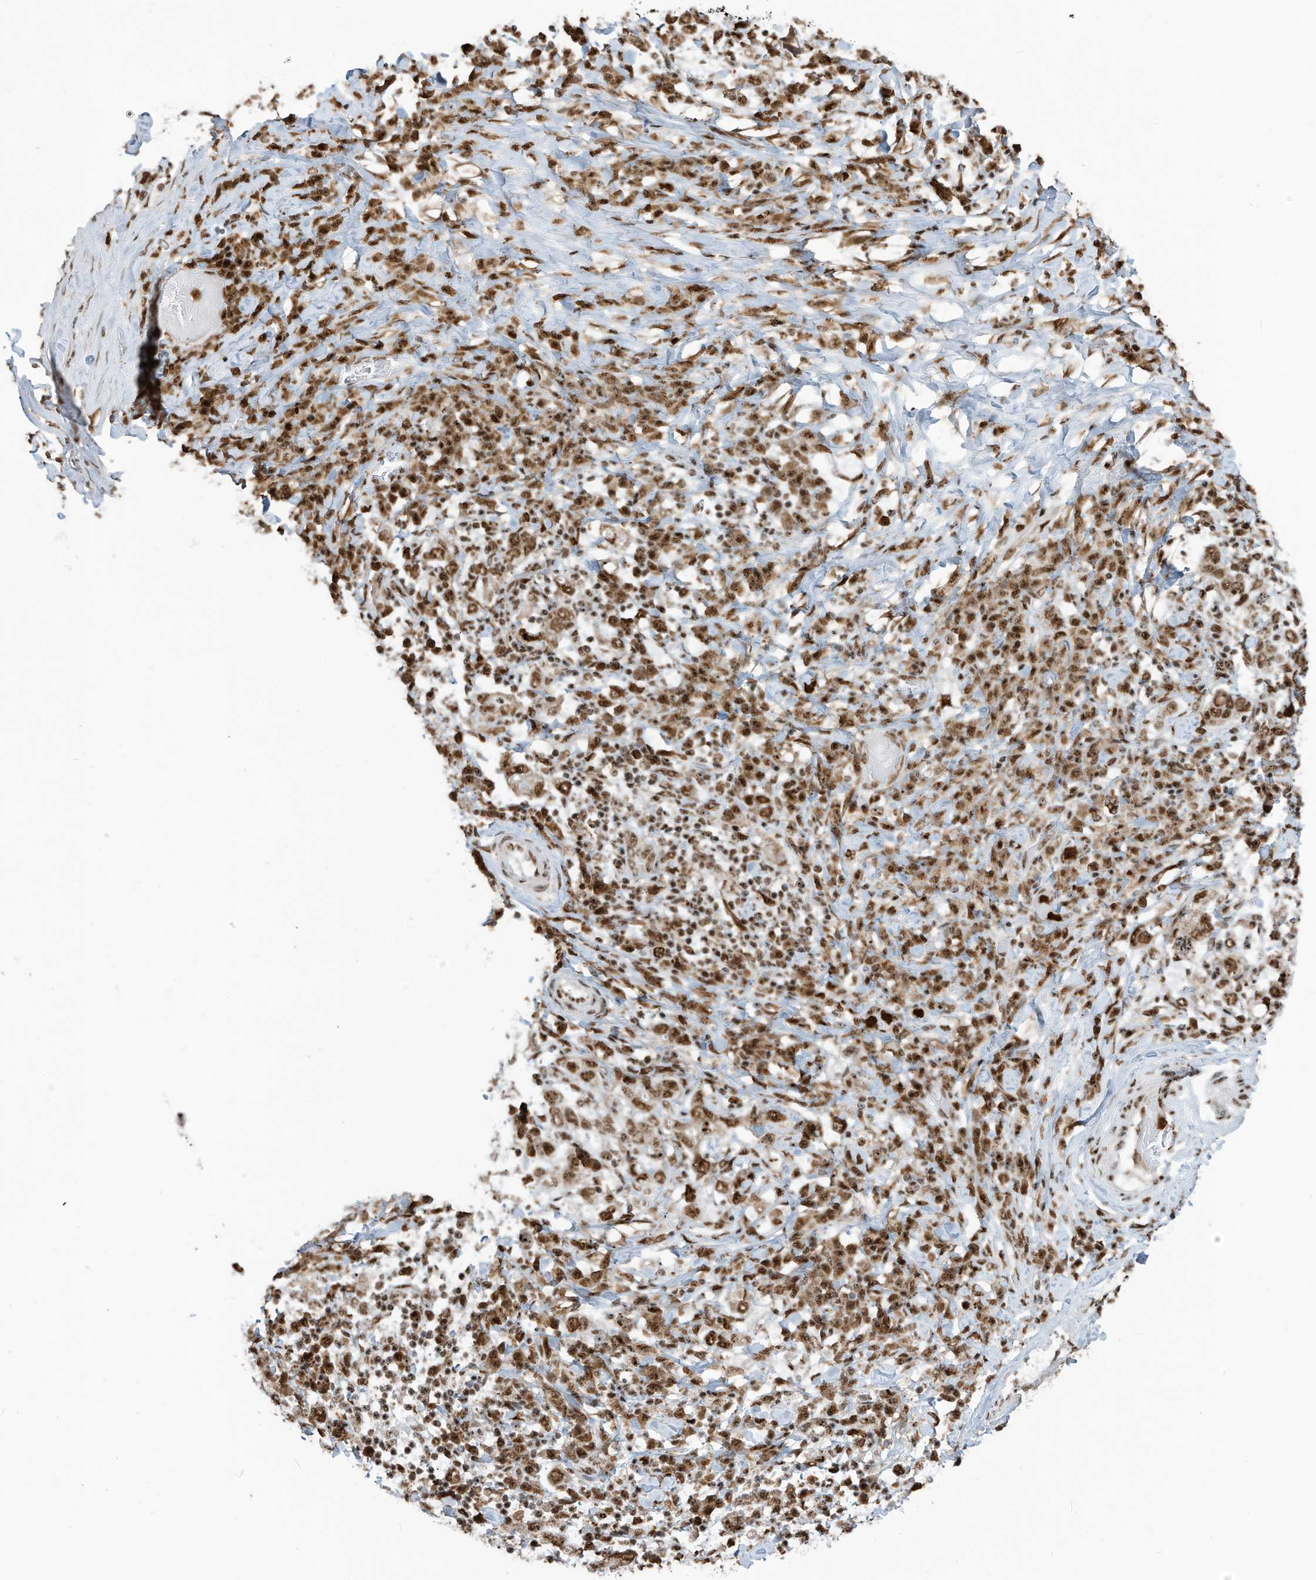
{"staining": {"intensity": "moderate", "quantity": ">75%", "location": "nuclear"}, "tissue": "stomach cancer", "cell_type": "Tumor cells", "image_type": "cancer", "snomed": [{"axis": "morphology", "description": "Adenocarcinoma, NOS"}, {"axis": "topography", "description": "Stomach, upper"}], "caption": "High-magnification brightfield microscopy of adenocarcinoma (stomach) stained with DAB (3,3'-diaminobenzidine) (brown) and counterstained with hematoxylin (blue). tumor cells exhibit moderate nuclear positivity is seen in approximately>75% of cells. (DAB IHC with brightfield microscopy, high magnification).", "gene": "LBH", "patient": {"sex": "male", "age": 62}}